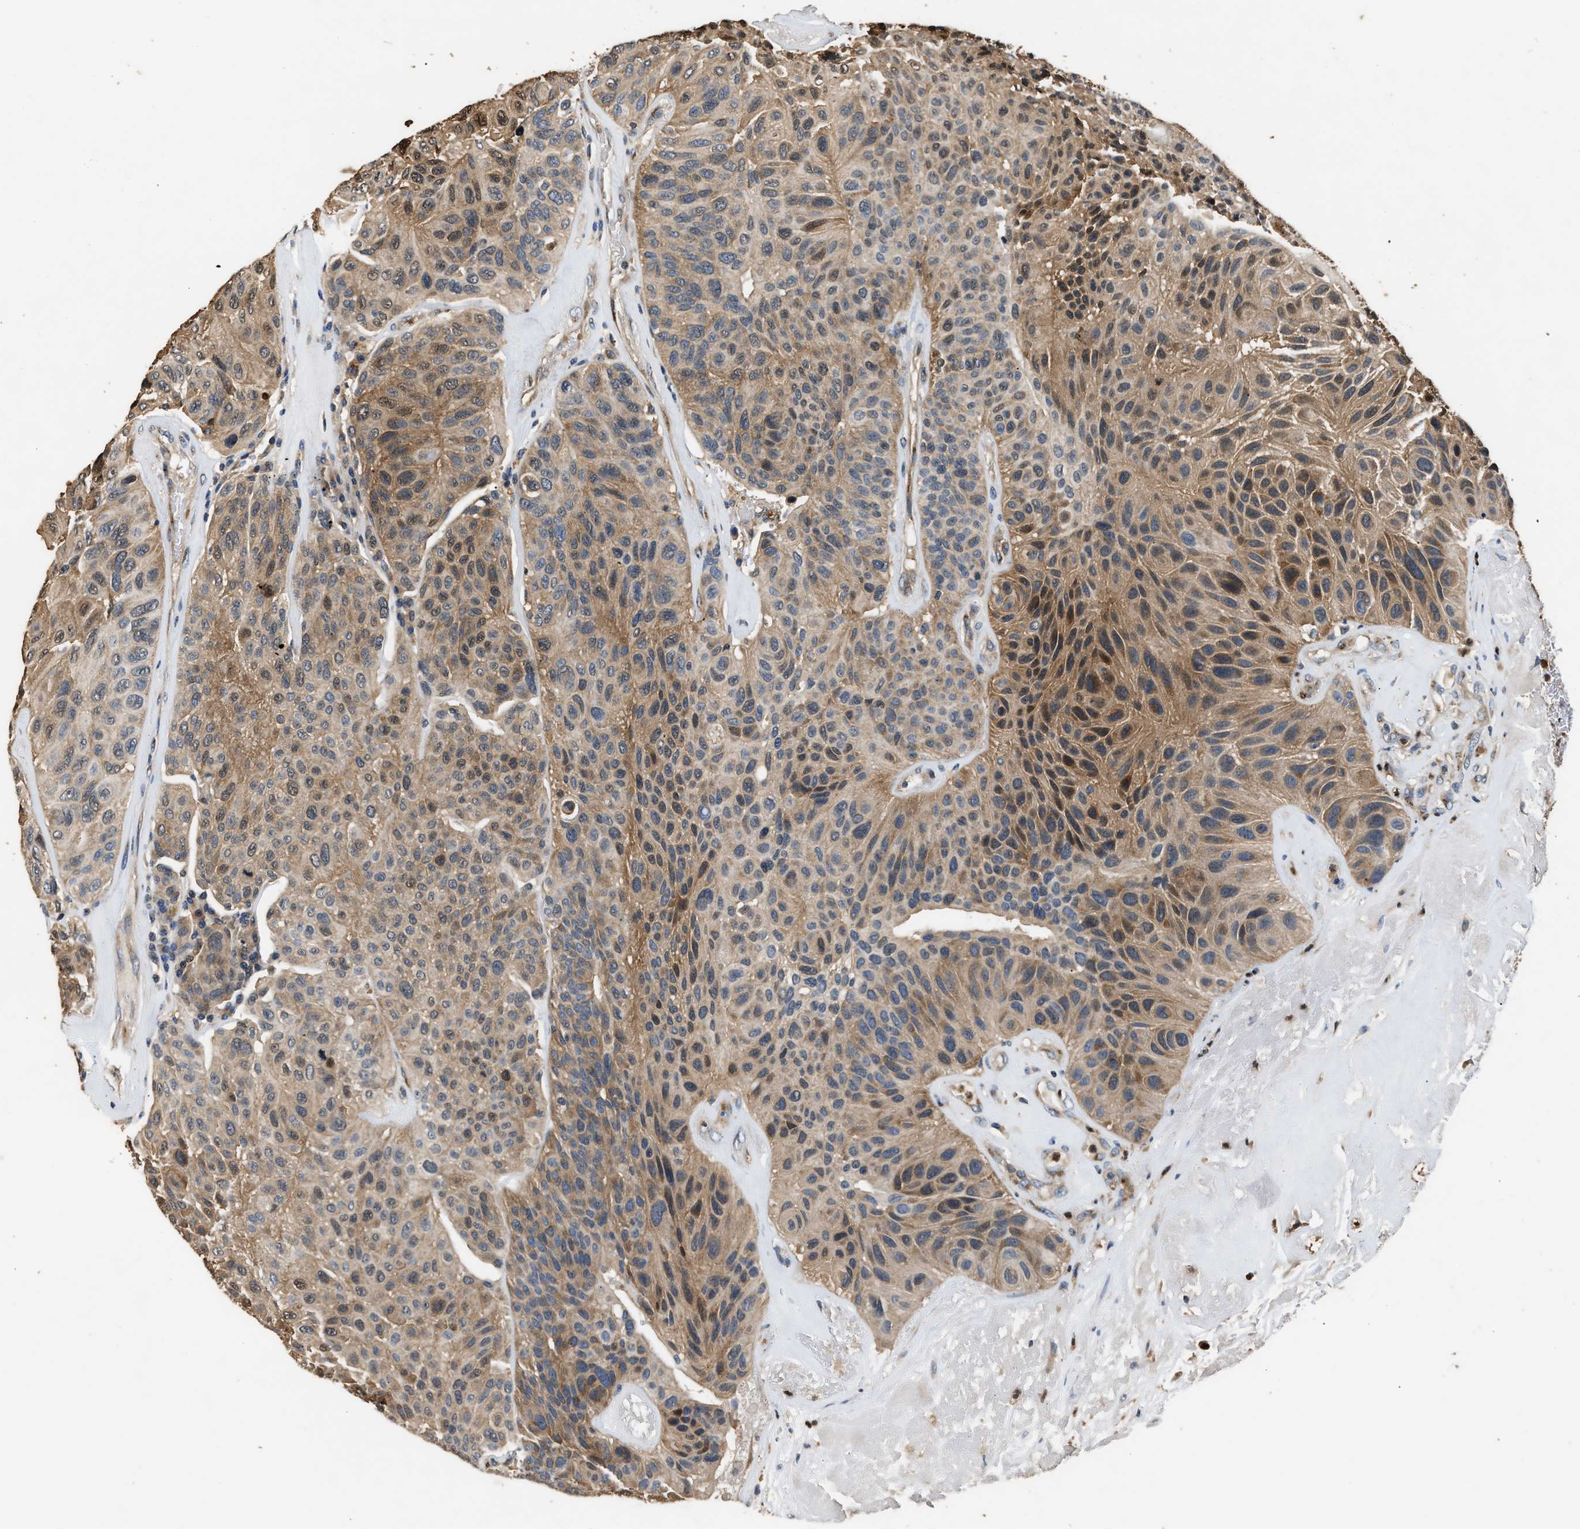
{"staining": {"intensity": "moderate", "quantity": "25%-75%", "location": "cytoplasmic/membranous,nuclear"}, "tissue": "urothelial cancer", "cell_type": "Tumor cells", "image_type": "cancer", "snomed": [{"axis": "morphology", "description": "Urothelial carcinoma, High grade"}, {"axis": "topography", "description": "Urinary bladder"}], "caption": "The image demonstrates a brown stain indicating the presence of a protein in the cytoplasmic/membranous and nuclear of tumor cells in urothelial carcinoma (high-grade).", "gene": "CHUK", "patient": {"sex": "male", "age": 66}}